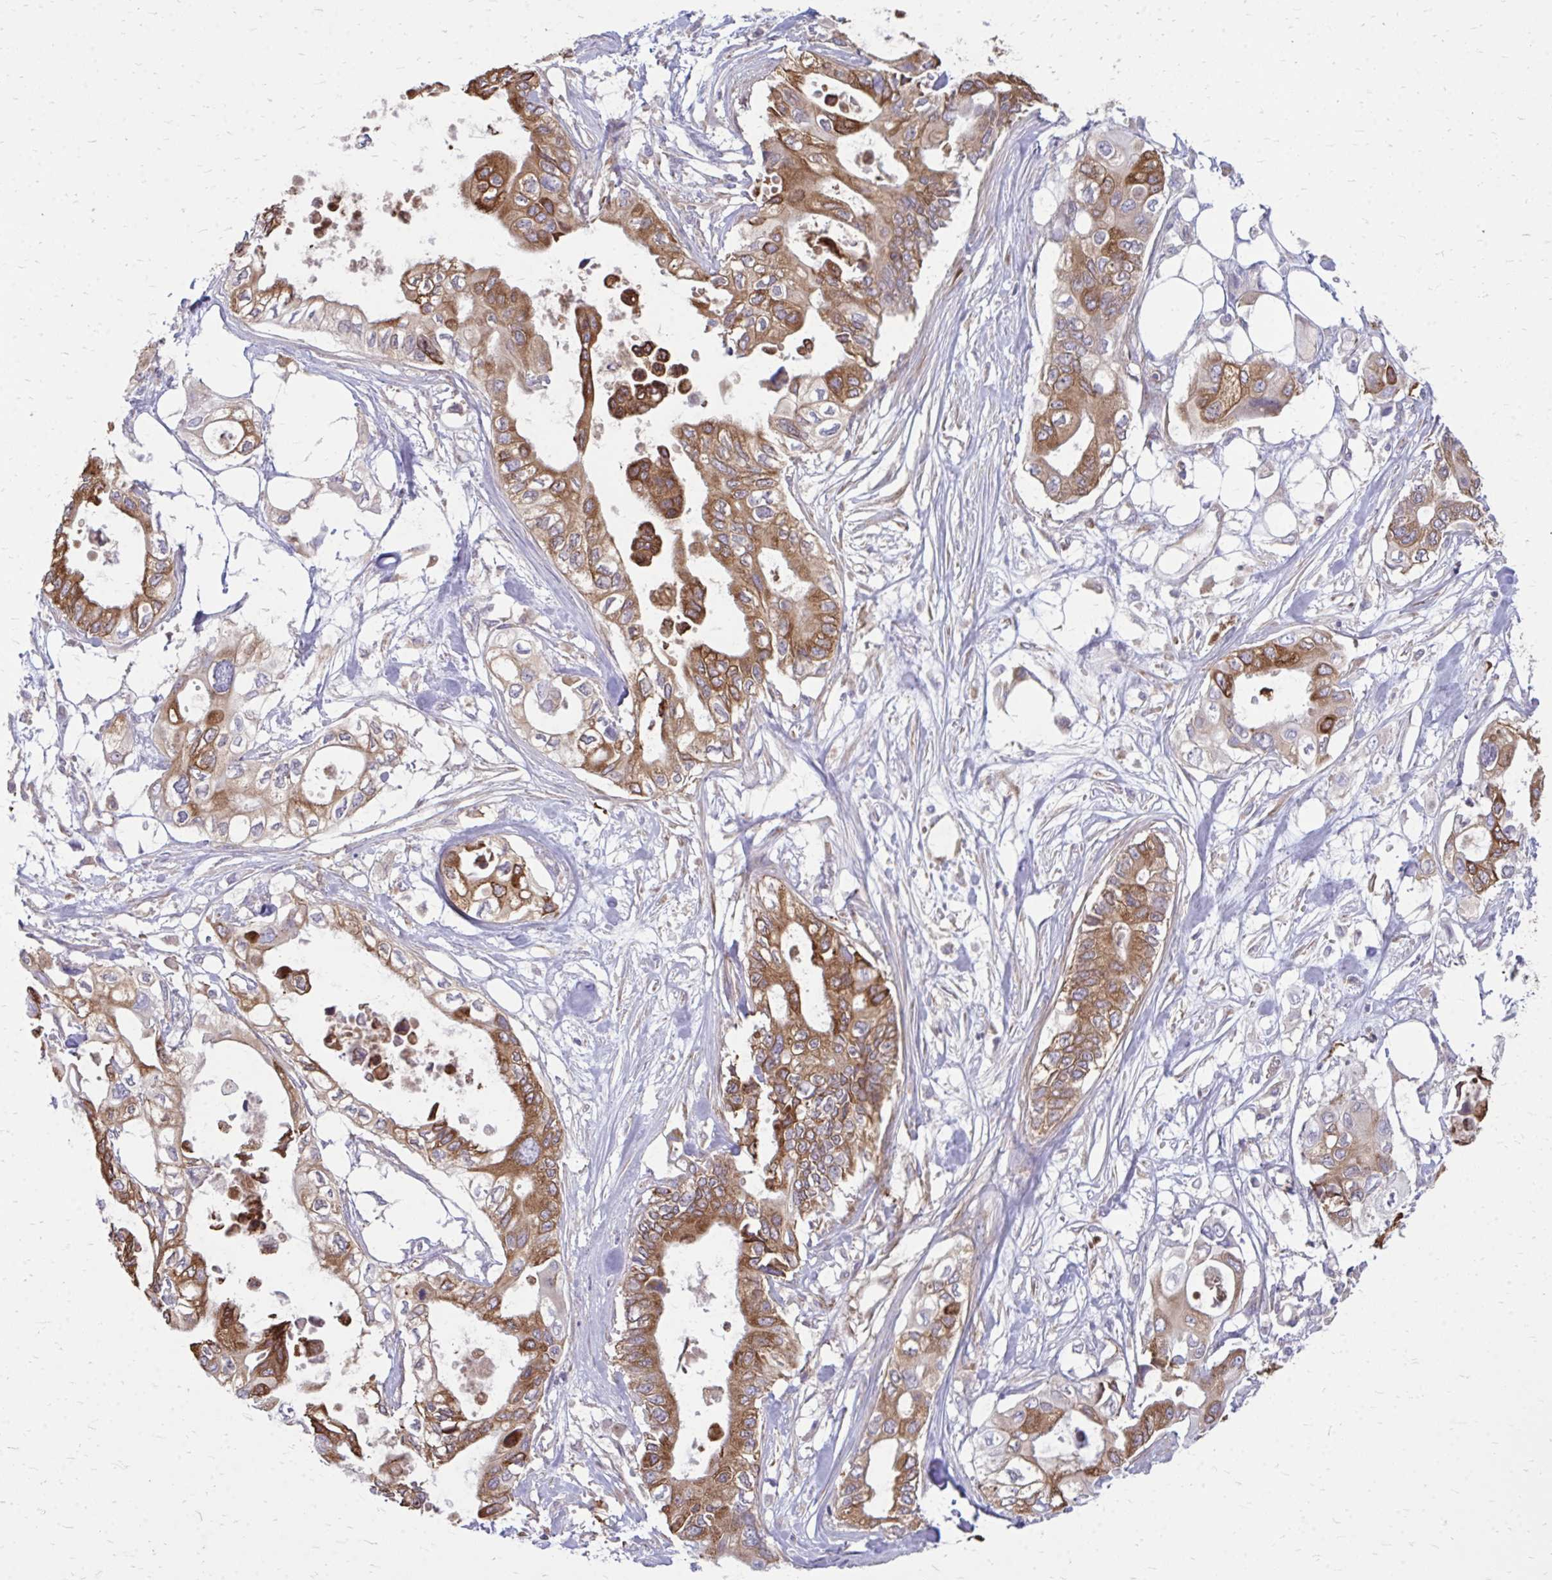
{"staining": {"intensity": "moderate", "quantity": ">75%", "location": "cytoplasmic/membranous"}, "tissue": "pancreatic cancer", "cell_type": "Tumor cells", "image_type": "cancer", "snomed": [{"axis": "morphology", "description": "Adenocarcinoma, NOS"}, {"axis": "topography", "description": "Pancreas"}], "caption": "Moderate cytoplasmic/membranous staining for a protein is appreciated in approximately >75% of tumor cells of pancreatic cancer (adenocarcinoma) using immunohistochemistry (IHC).", "gene": "ASAP1", "patient": {"sex": "female", "age": 63}}